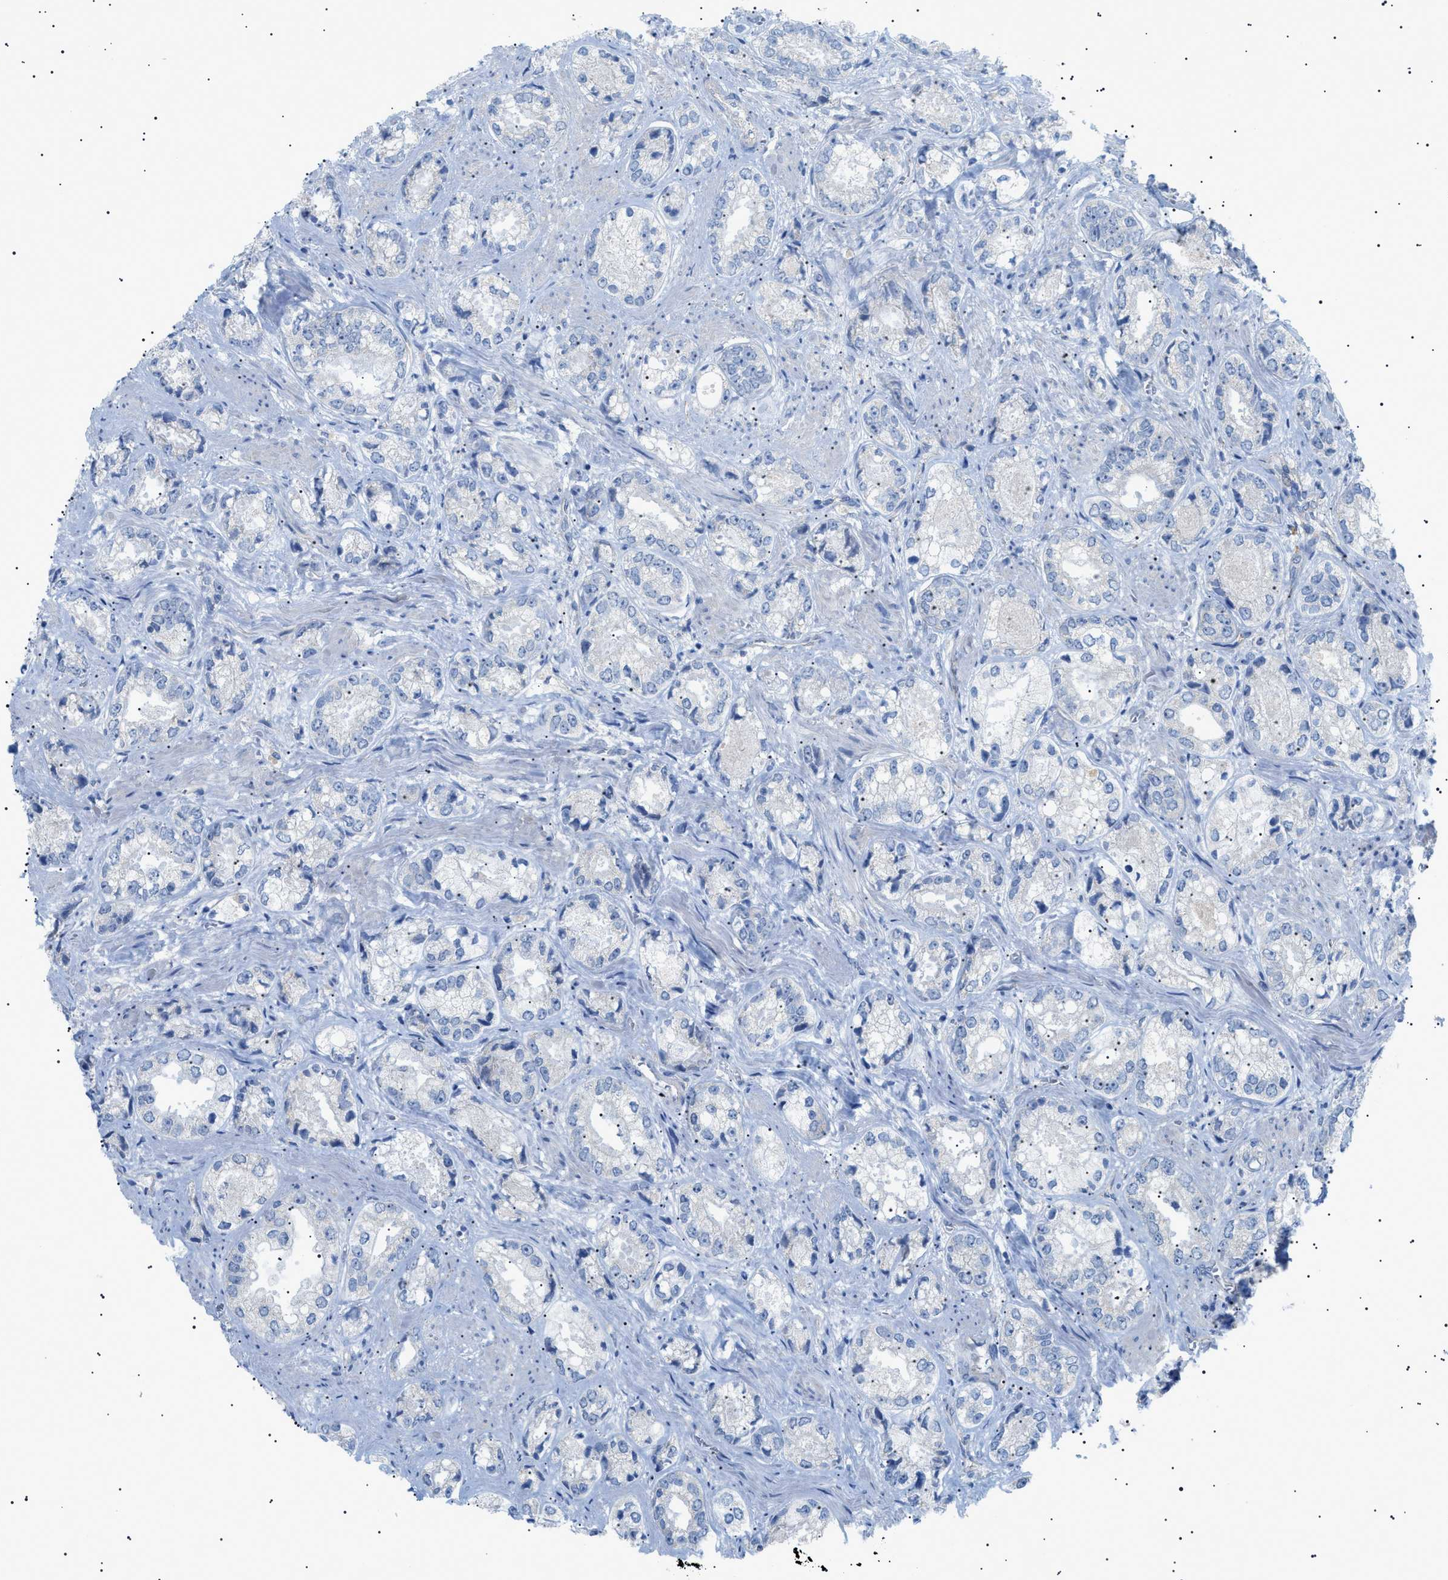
{"staining": {"intensity": "negative", "quantity": "none", "location": "none"}, "tissue": "prostate cancer", "cell_type": "Tumor cells", "image_type": "cancer", "snomed": [{"axis": "morphology", "description": "Adenocarcinoma, High grade"}, {"axis": "topography", "description": "Prostate"}], "caption": "Tumor cells are negative for protein expression in human adenocarcinoma (high-grade) (prostate). (Immunohistochemistry, brightfield microscopy, high magnification).", "gene": "ADAMTS1", "patient": {"sex": "male", "age": 61}}